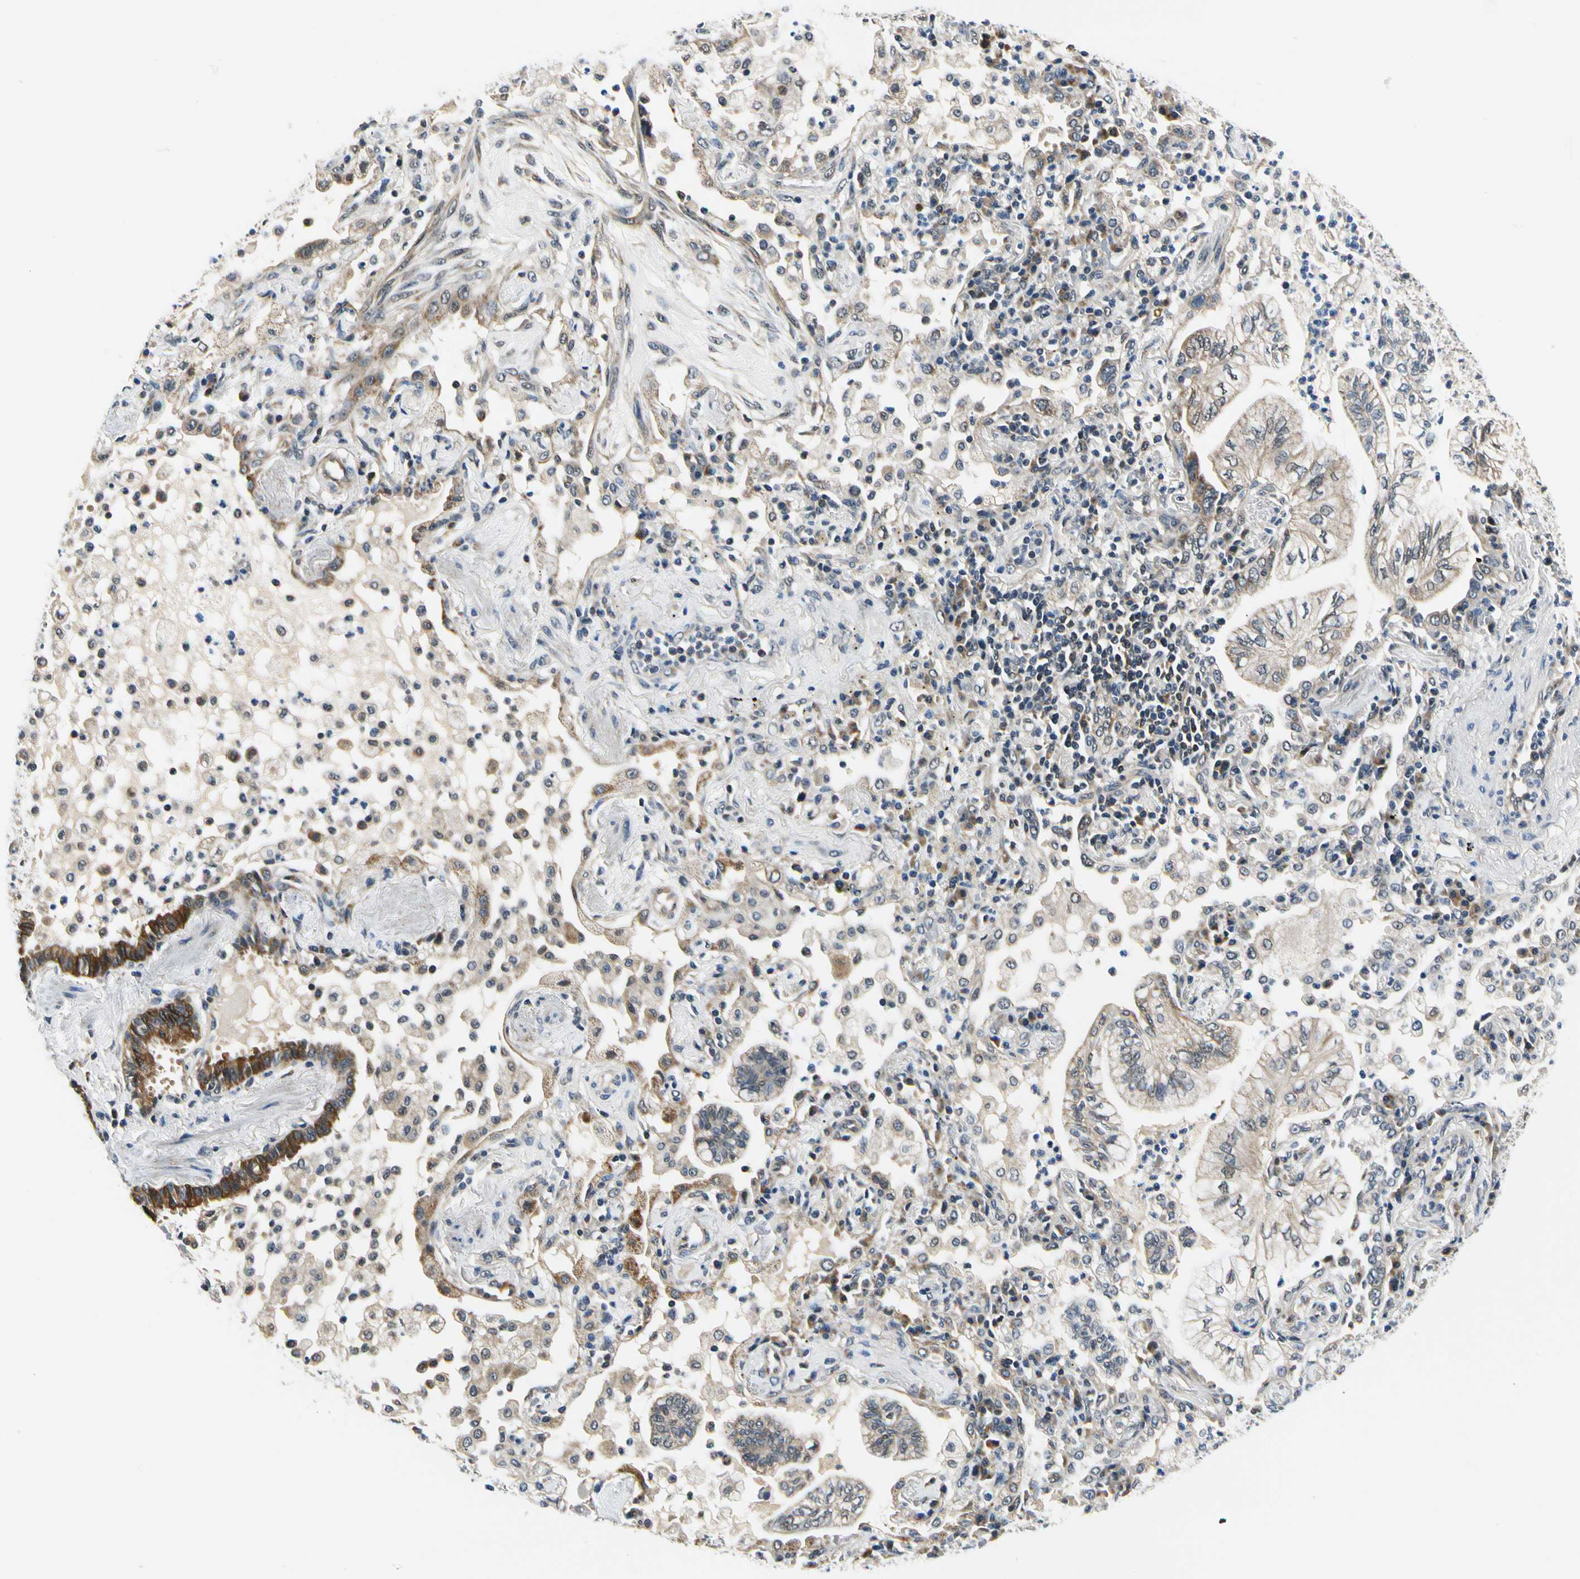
{"staining": {"intensity": "weak", "quantity": "25%-75%", "location": "cytoplasmic/membranous"}, "tissue": "lung cancer", "cell_type": "Tumor cells", "image_type": "cancer", "snomed": [{"axis": "morphology", "description": "Normal tissue, NOS"}, {"axis": "morphology", "description": "Adenocarcinoma, NOS"}, {"axis": "topography", "description": "Bronchus"}, {"axis": "topography", "description": "Lung"}], "caption": "Weak cytoplasmic/membranous protein expression is seen in about 25%-75% of tumor cells in lung cancer (adenocarcinoma).", "gene": "PDK2", "patient": {"sex": "female", "age": 70}}